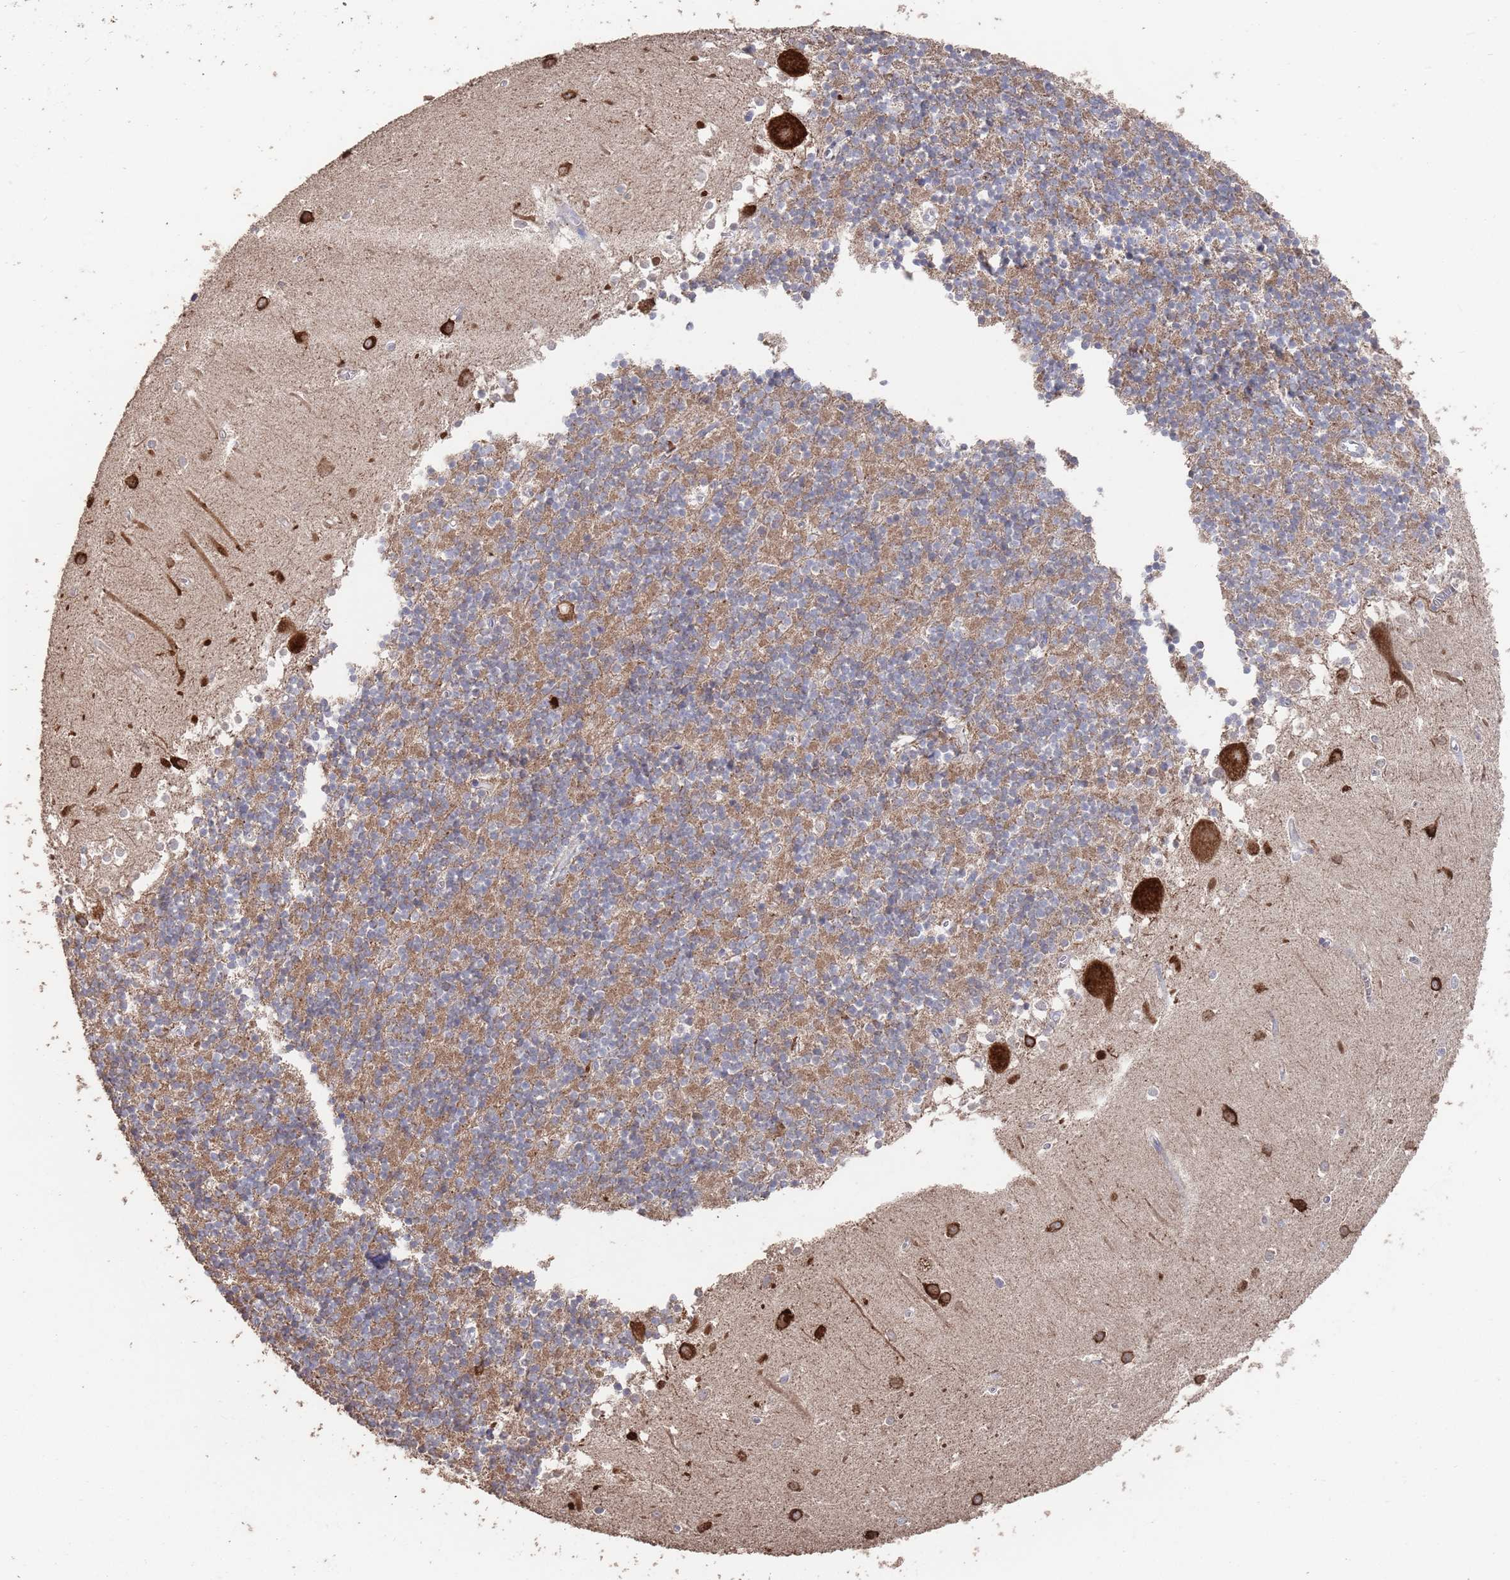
{"staining": {"intensity": "moderate", "quantity": "25%-75%", "location": "cytoplasmic/membranous"}, "tissue": "cerebellum", "cell_type": "Cells in granular layer", "image_type": "normal", "snomed": [{"axis": "morphology", "description": "Normal tissue, NOS"}, {"axis": "topography", "description": "Cerebellum"}], "caption": "Cerebellum stained with immunohistochemistry demonstrates moderate cytoplasmic/membranous expression in about 25%-75% of cells in granular layer.", "gene": "BTBD18", "patient": {"sex": "male", "age": 54}}